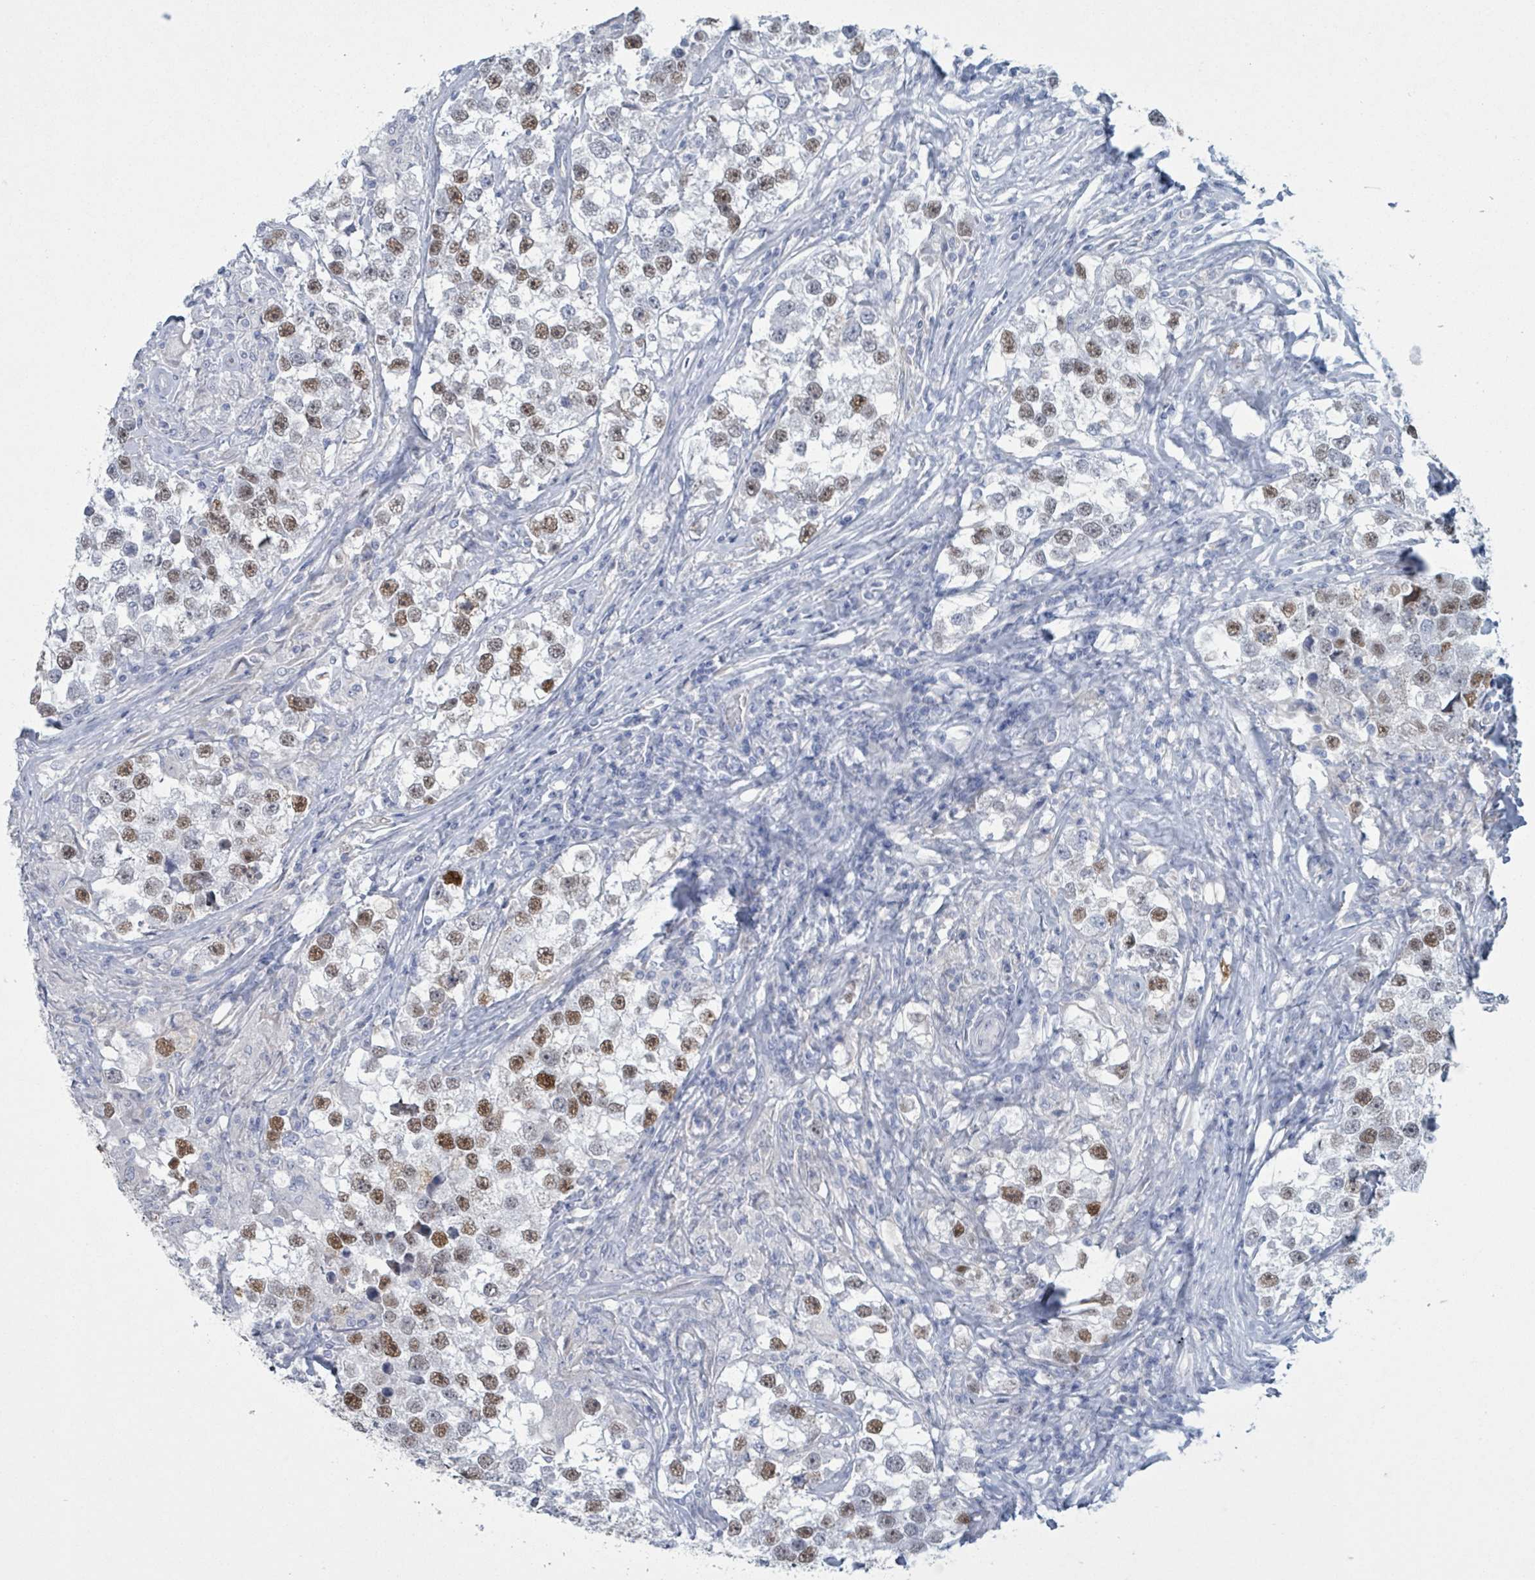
{"staining": {"intensity": "moderate", "quantity": "25%-75%", "location": "nuclear"}, "tissue": "testis cancer", "cell_type": "Tumor cells", "image_type": "cancer", "snomed": [{"axis": "morphology", "description": "Seminoma, NOS"}, {"axis": "topography", "description": "Testis"}], "caption": "About 25%-75% of tumor cells in human testis cancer (seminoma) show moderate nuclear protein expression as visualized by brown immunohistochemical staining.", "gene": "CT45A5", "patient": {"sex": "male", "age": 46}}